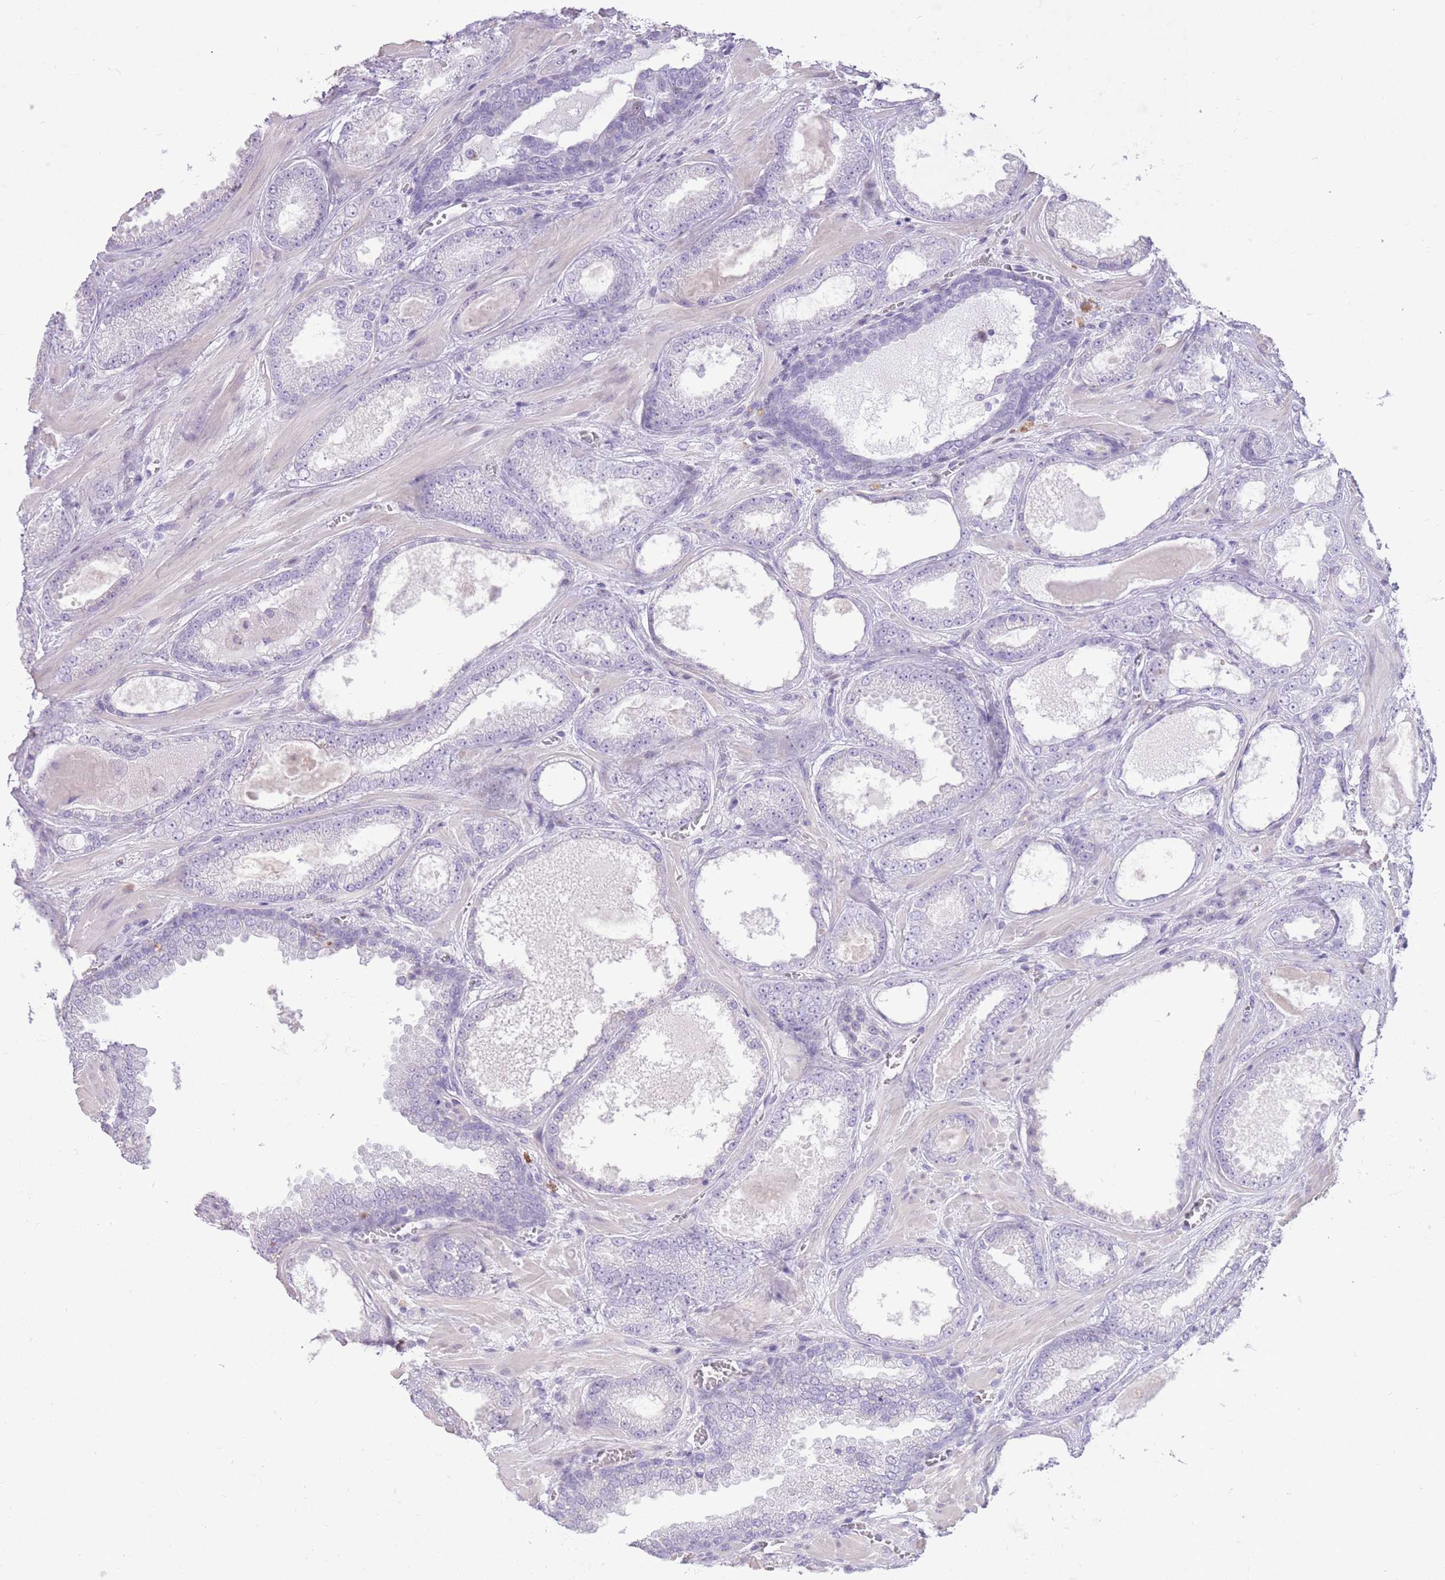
{"staining": {"intensity": "negative", "quantity": "none", "location": "none"}, "tissue": "prostate cancer", "cell_type": "Tumor cells", "image_type": "cancer", "snomed": [{"axis": "morphology", "description": "Adenocarcinoma, Low grade"}, {"axis": "topography", "description": "Prostate"}], "caption": "Image shows no protein staining in tumor cells of prostate low-grade adenocarcinoma tissue.", "gene": "WDR70", "patient": {"sex": "male", "age": 57}}